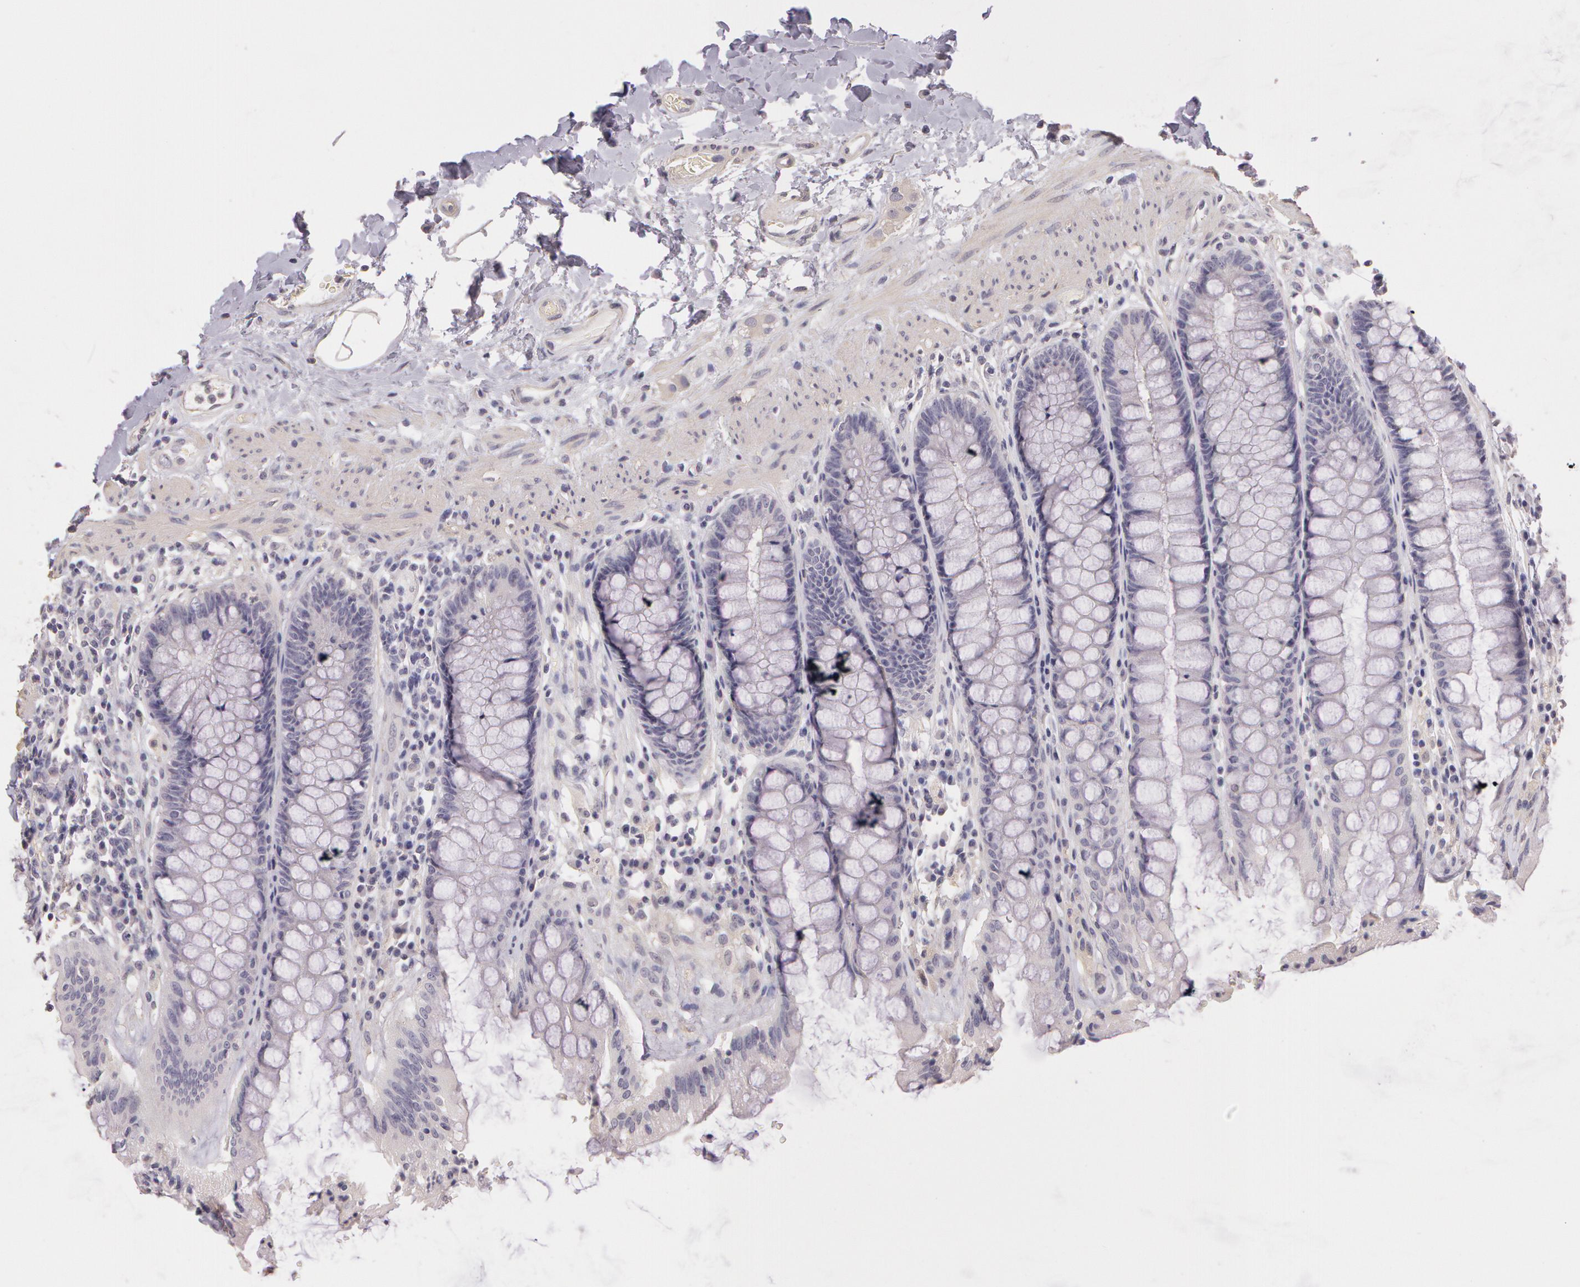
{"staining": {"intensity": "negative", "quantity": "none", "location": "none"}, "tissue": "rectum", "cell_type": "Glandular cells", "image_type": "normal", "snomed": [{"axis": "morphology", "description": "Normal tissue, NOS"}, {"axis": "topography", "description": "Rectum"}], "caption": "IHC histopathology image of unremarkable rectum: human rectum stained with DAB reveals no significant protein expression in glandular cells.", "gene": "G2E3", "patient": {"sex": "female", "age": 46}}